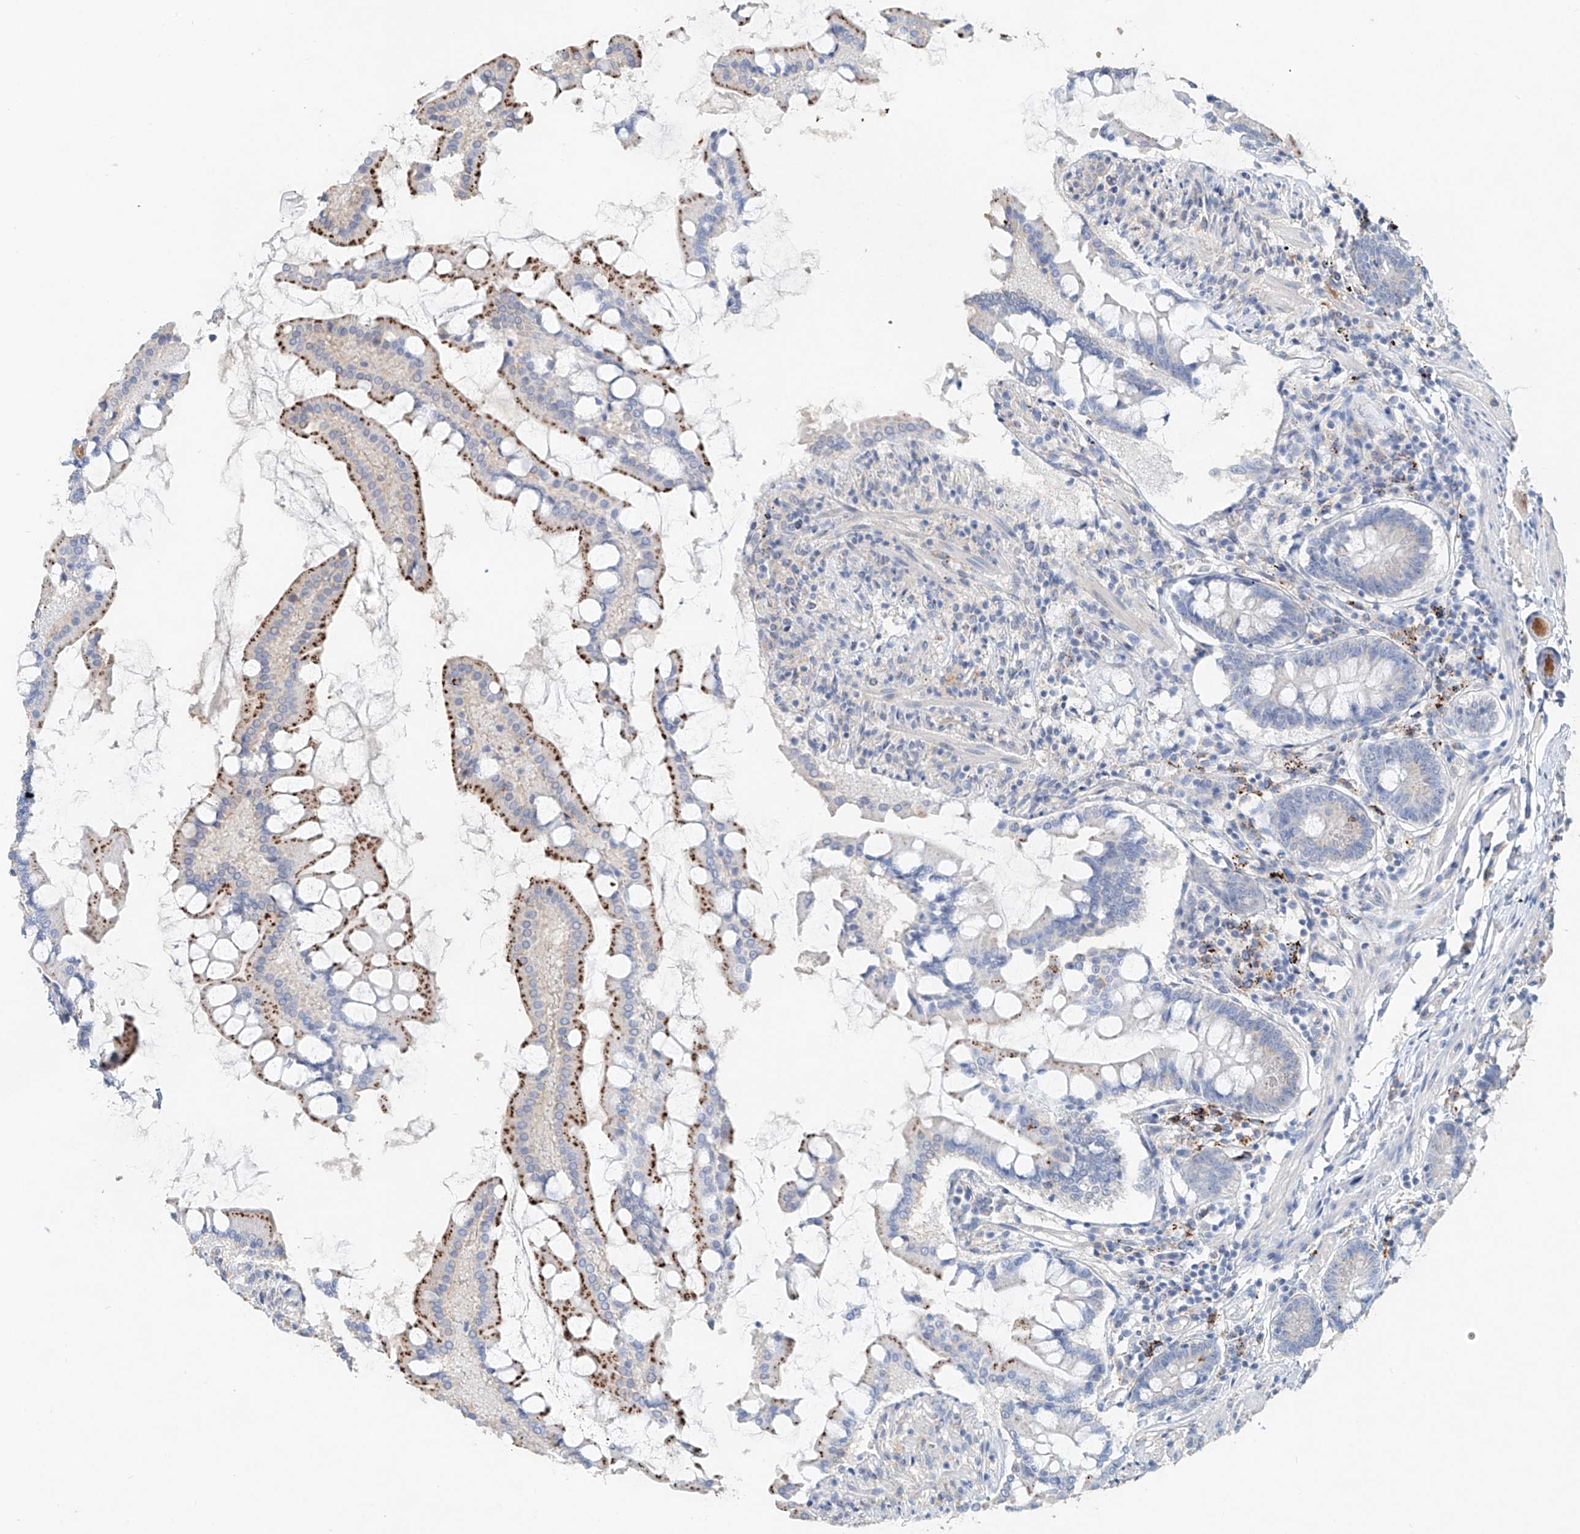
{"staining": {"intensity": "strong", "quantity": "25%-75%", "location": "cytoplasmic/membranous"}, "tissue": "small intestine", "cell_type": "Glandular cells", "image_type": "normal", "snomed": [{"axis": "morphology", "description": "Normal tissue, NOS"}, {"axis": "topography", "description": "Small intestine"}], "caption": "Brown immunohistochemical staining in benign human small intestine demonstrates strong cytoplasmic/membranous positivity in approximately 25%-75% of glandular cells.", "gene": "TRIM47", "patient": {"sex": "male", "age": 41}}